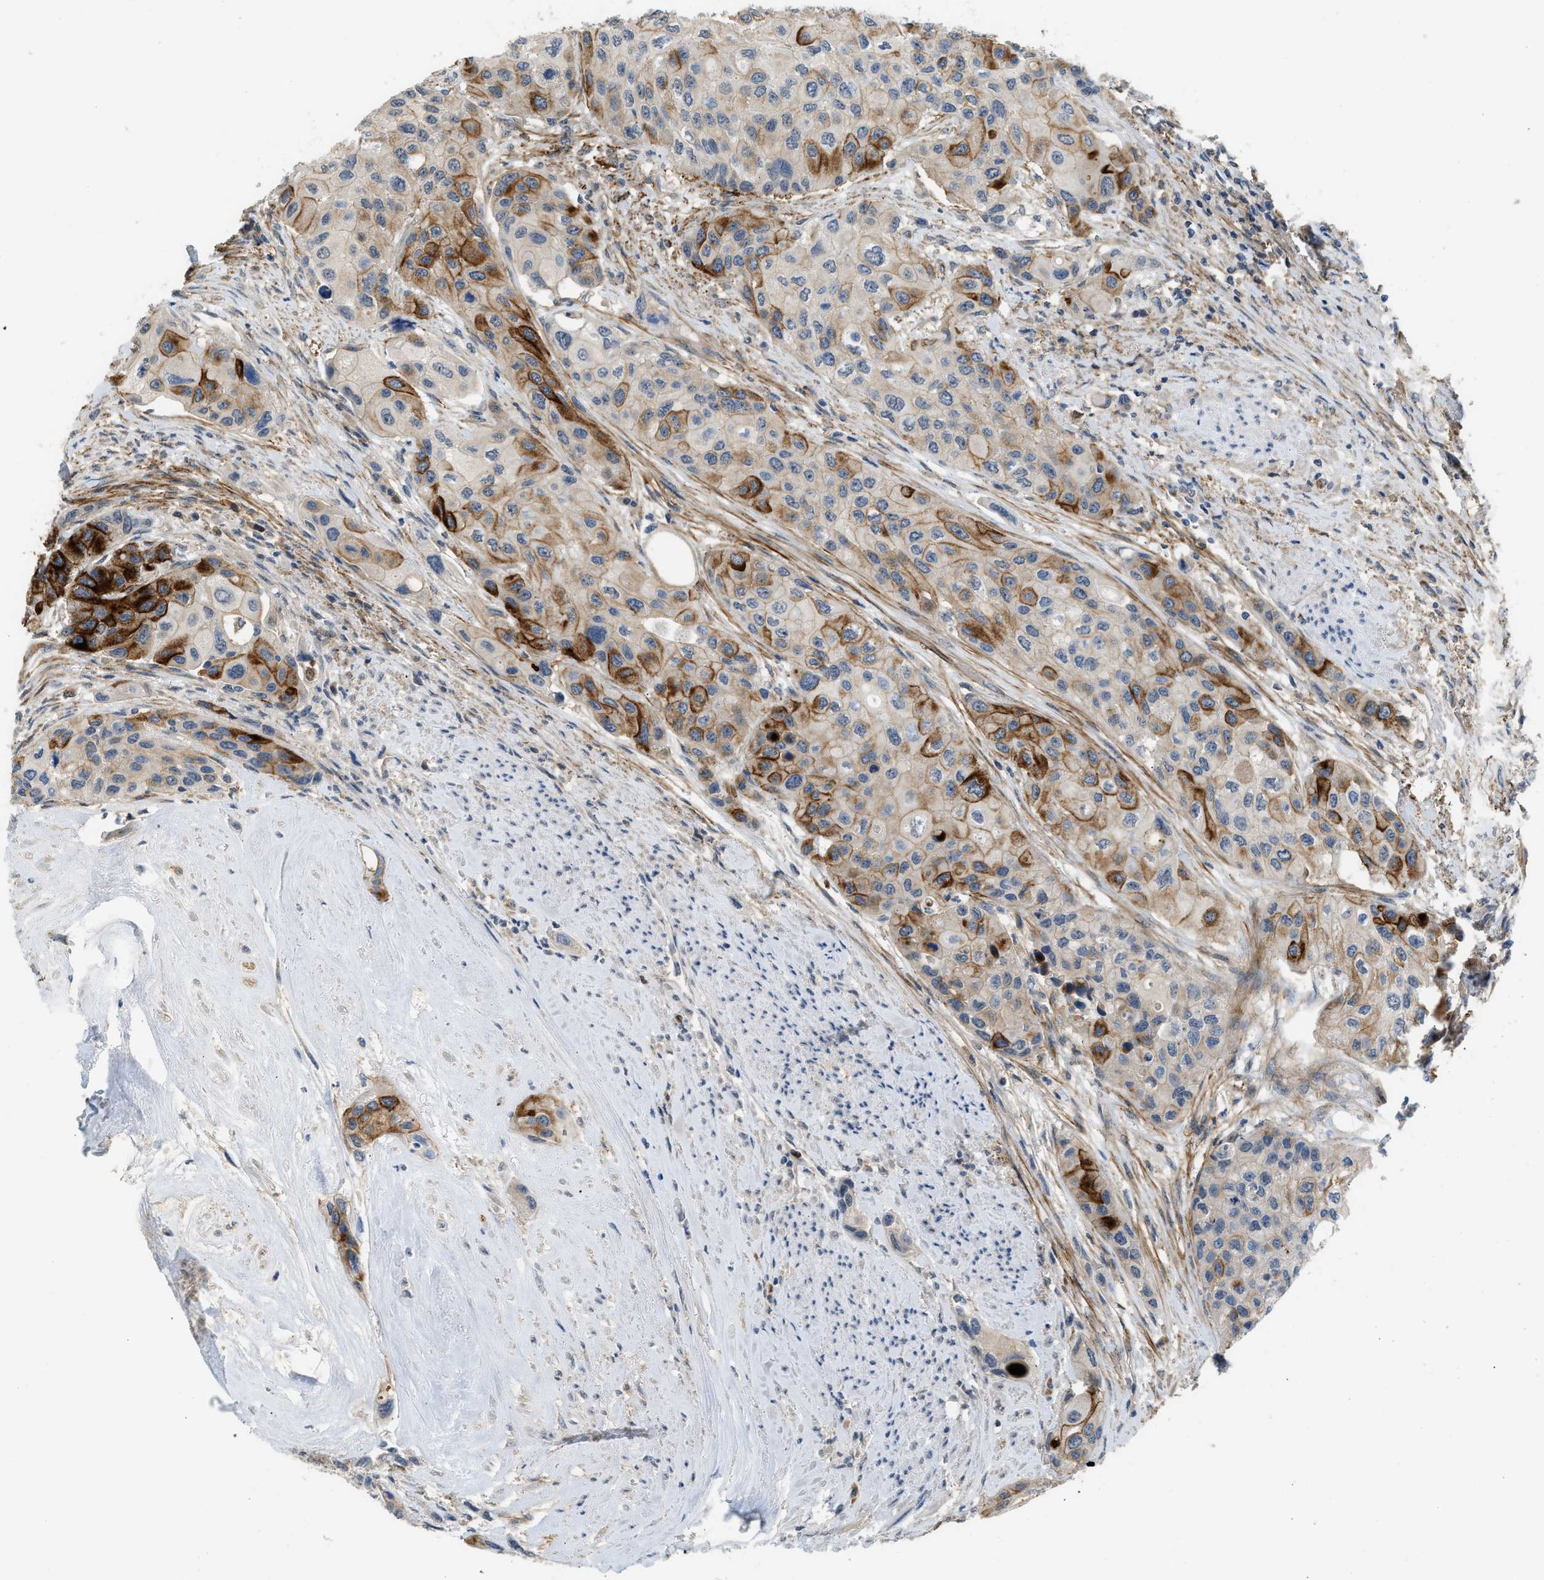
{"staining": {"intensity": "strong", "quantity": "25%-75%", "location": "cytoplasmic/membranous"}, "tissue": "urothelial cancer", "cell_type": "Tumor cells", "image_type": "cancer", "snomed": [{"axis": "morphology", "description": "Urothelial carcinoma, High grade"}, {"axis": "topography", "description": "Urinary bladder"}], "caption": "Protein staining demonstrates strong cytoplasmic/membranous staining in about 25%-75% of tumor cells in urothelial carcinoma (high-grade).", "gene": "RHBDF2", "patient": {"sex": "female", "age": 56}}